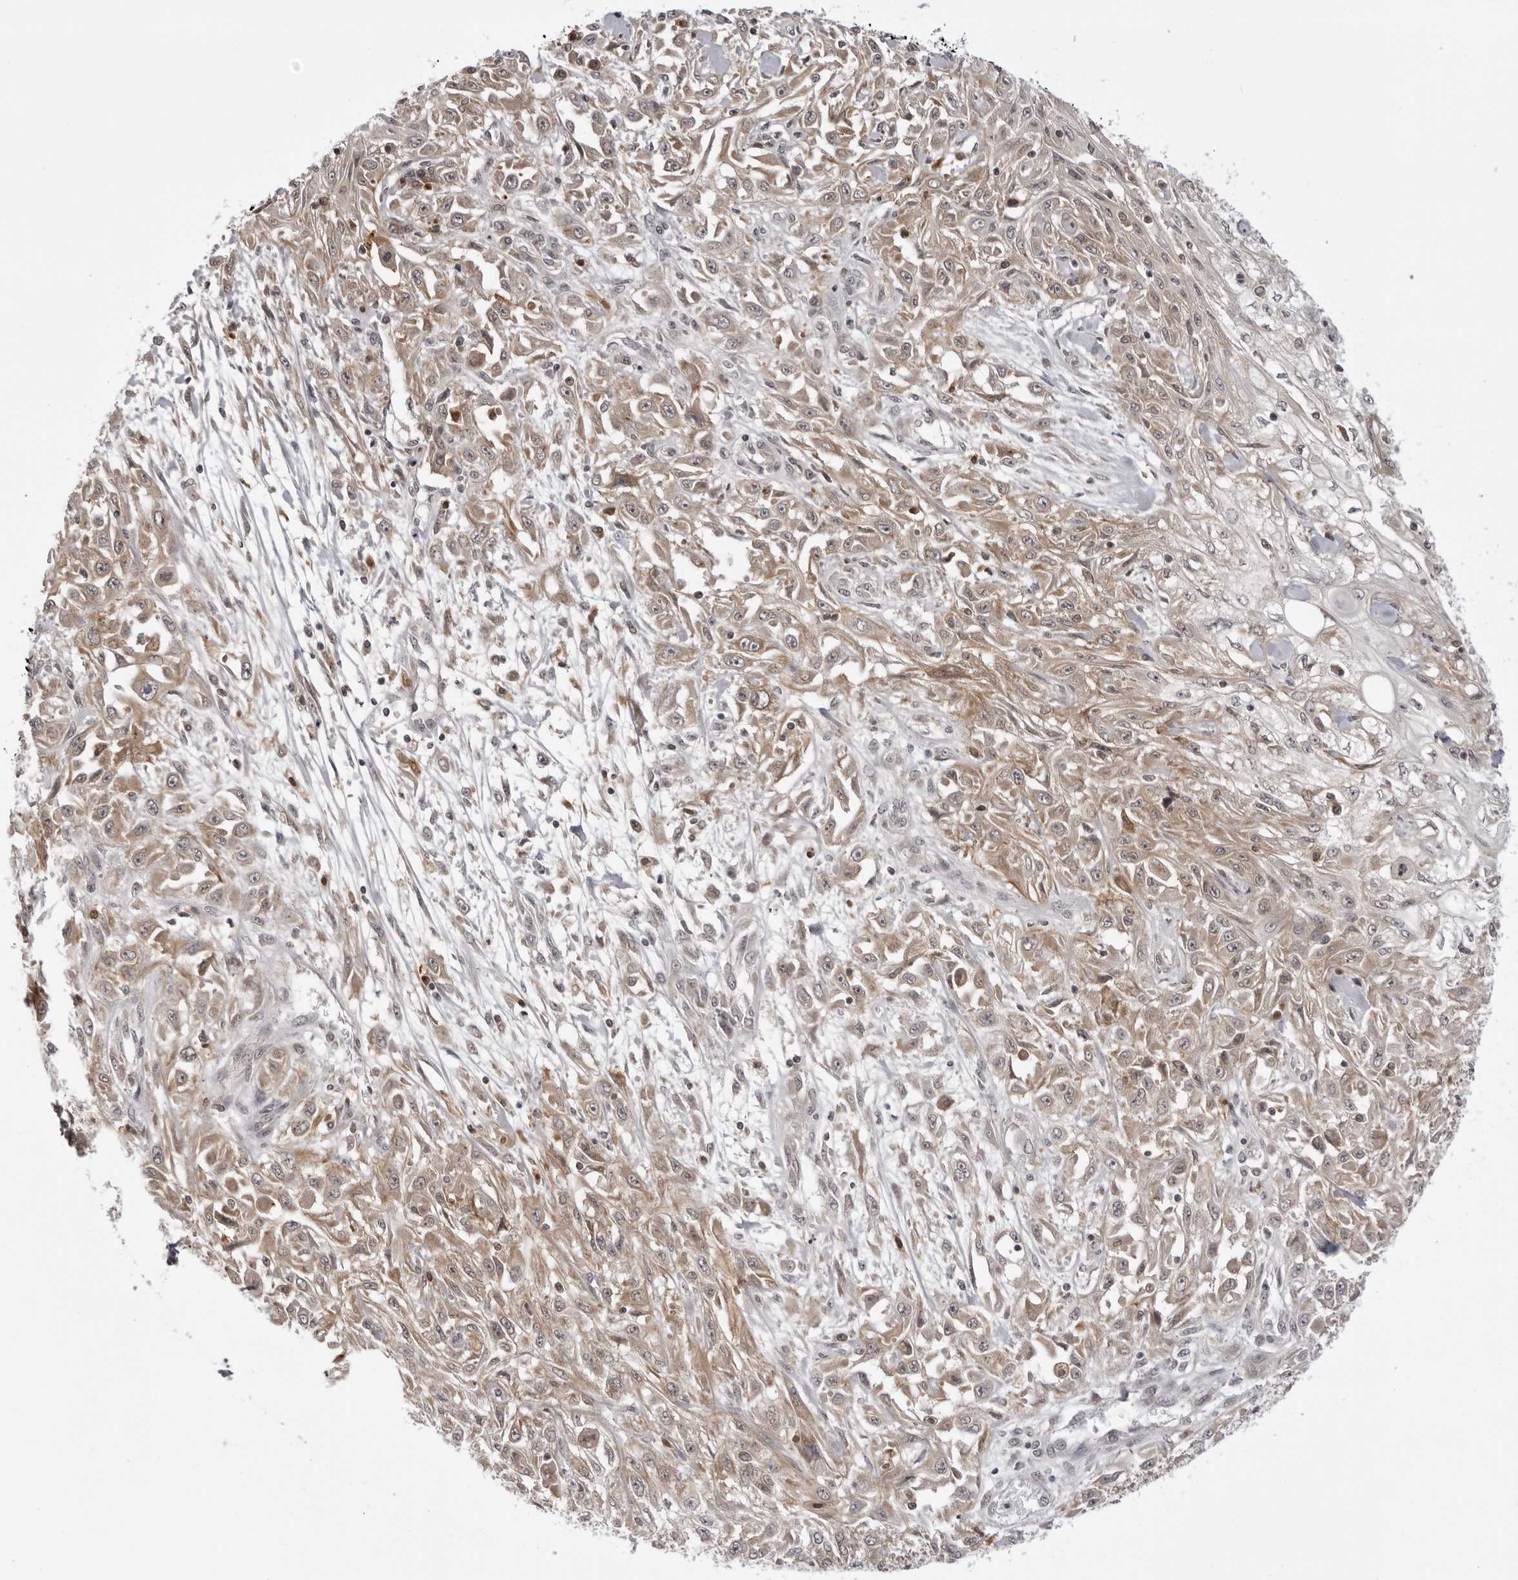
{"staining": {"intensity": "weak", "quantity": "25%-75%", "location": "cytoplasmic/membranous"}, "tissue": "skin cancer", "cell_type": "Tumor cells", "image_type": "cancer", "snomed": [{"axis": "morphology", "description": "Squamous cell carcinoma, NOS"}, {"axis": "morphology", "description": "Squamous cell carcinoma, metastatic, NOS"}, {"axis": "topography", "description": "Skin"}, {"axis": "topography", "description": "Lymph node"}], "caption": "Protein analysis of skin cancer (metastatic squamous cell carcinoma) tissue reveals weak cytoplasmic/membranous positivity in approximately 25%-75% of tumor cells. (Stains: DAB (3,3'-diaminobenzidine) in brown, nuclei in blue, Microscopy: brightfield microscopy at high magnification).", "gene": "USP43", "patient": {"sex": "male", "age": 75}}